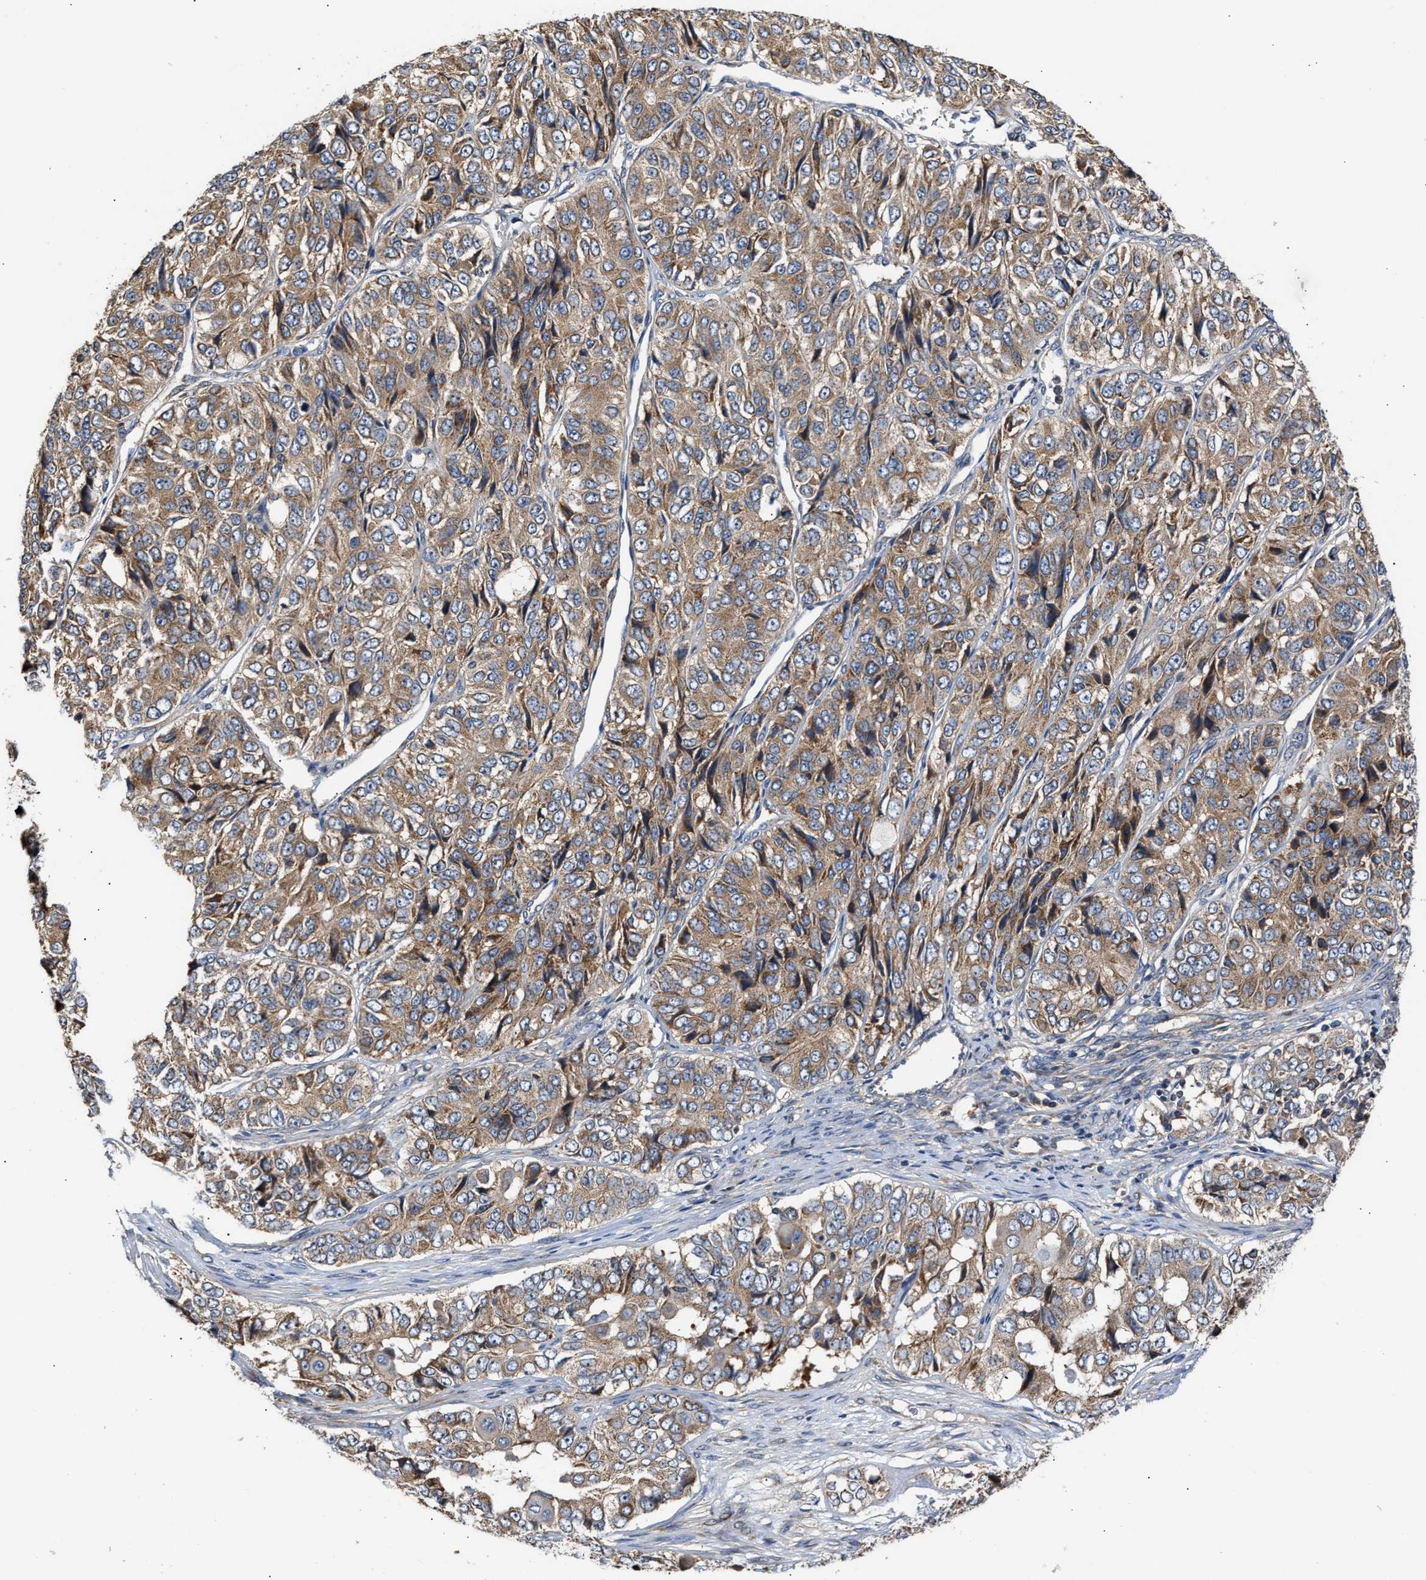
{"staining": {"intensity": "moderate", "quantity": ">75%", "location": "cytoplasmic/membranous"}, "tissue": "ovarian cancer", "cell_type": "Tumor cells", "image_type": "cancer", "snomed": [{"axis": "morphology", "description": "Carcinoma, endometroid"}, {"axis": "topography", "description": "Ovary"}], "caption": "Immunohistochemistry (DAB (3,3'-diaminobenzidine)) staining of ovarian cancer exhibits moderate cytoplasmic/membranous protein expression in about >75% of tumor cells. Immunohistochemistry (ihc) stains the protein in brown and the nuclei are stained blue.", "gene": "CLIP2", "patient": {"sex": "female", "age": 51}}